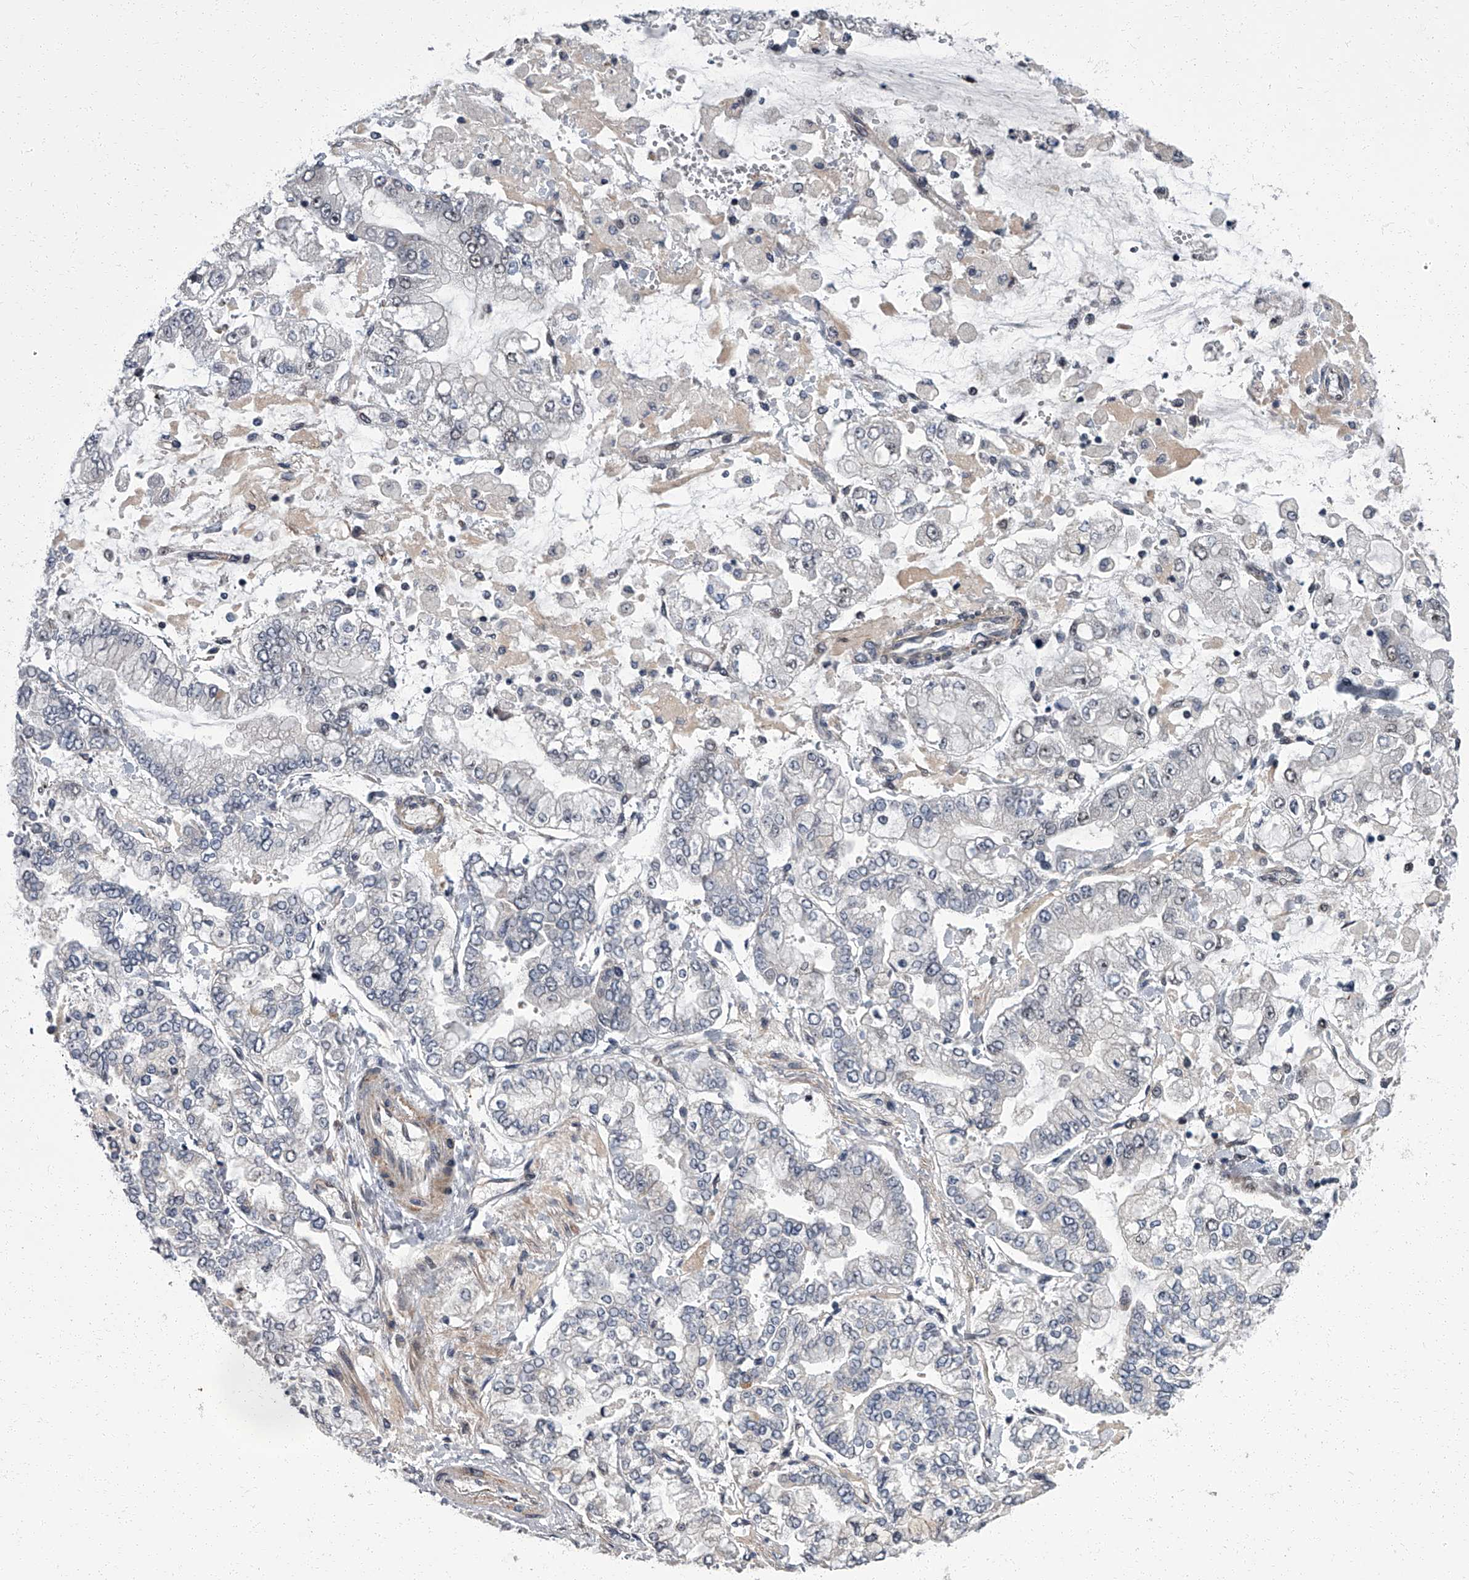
{"staining": {"intensity": "negative", "quantity": "none", "location": "none"}, "tissue": "stomach cancer", "cell_type": "Tumor cells", "image_type": "cancer", "snomed": [{"axis": "morphology", "description": "Normal tissue, NOS"}, {"axis": "morphology", "description": "Adenocarcinoma, NOS"}, {"axis": "topography", "description": "Stomach, upper"}, {"axis": "topography", "description": "Stomach"}], "caption": "An immunohistochemistry (IHC) micrograph of stomach adenocarcinoma is shown. There is no staining in tumor cells of stomach adenocarcinoma.", "gene": "ZNF274", "patient": {"sex": "male", "age": 76}}